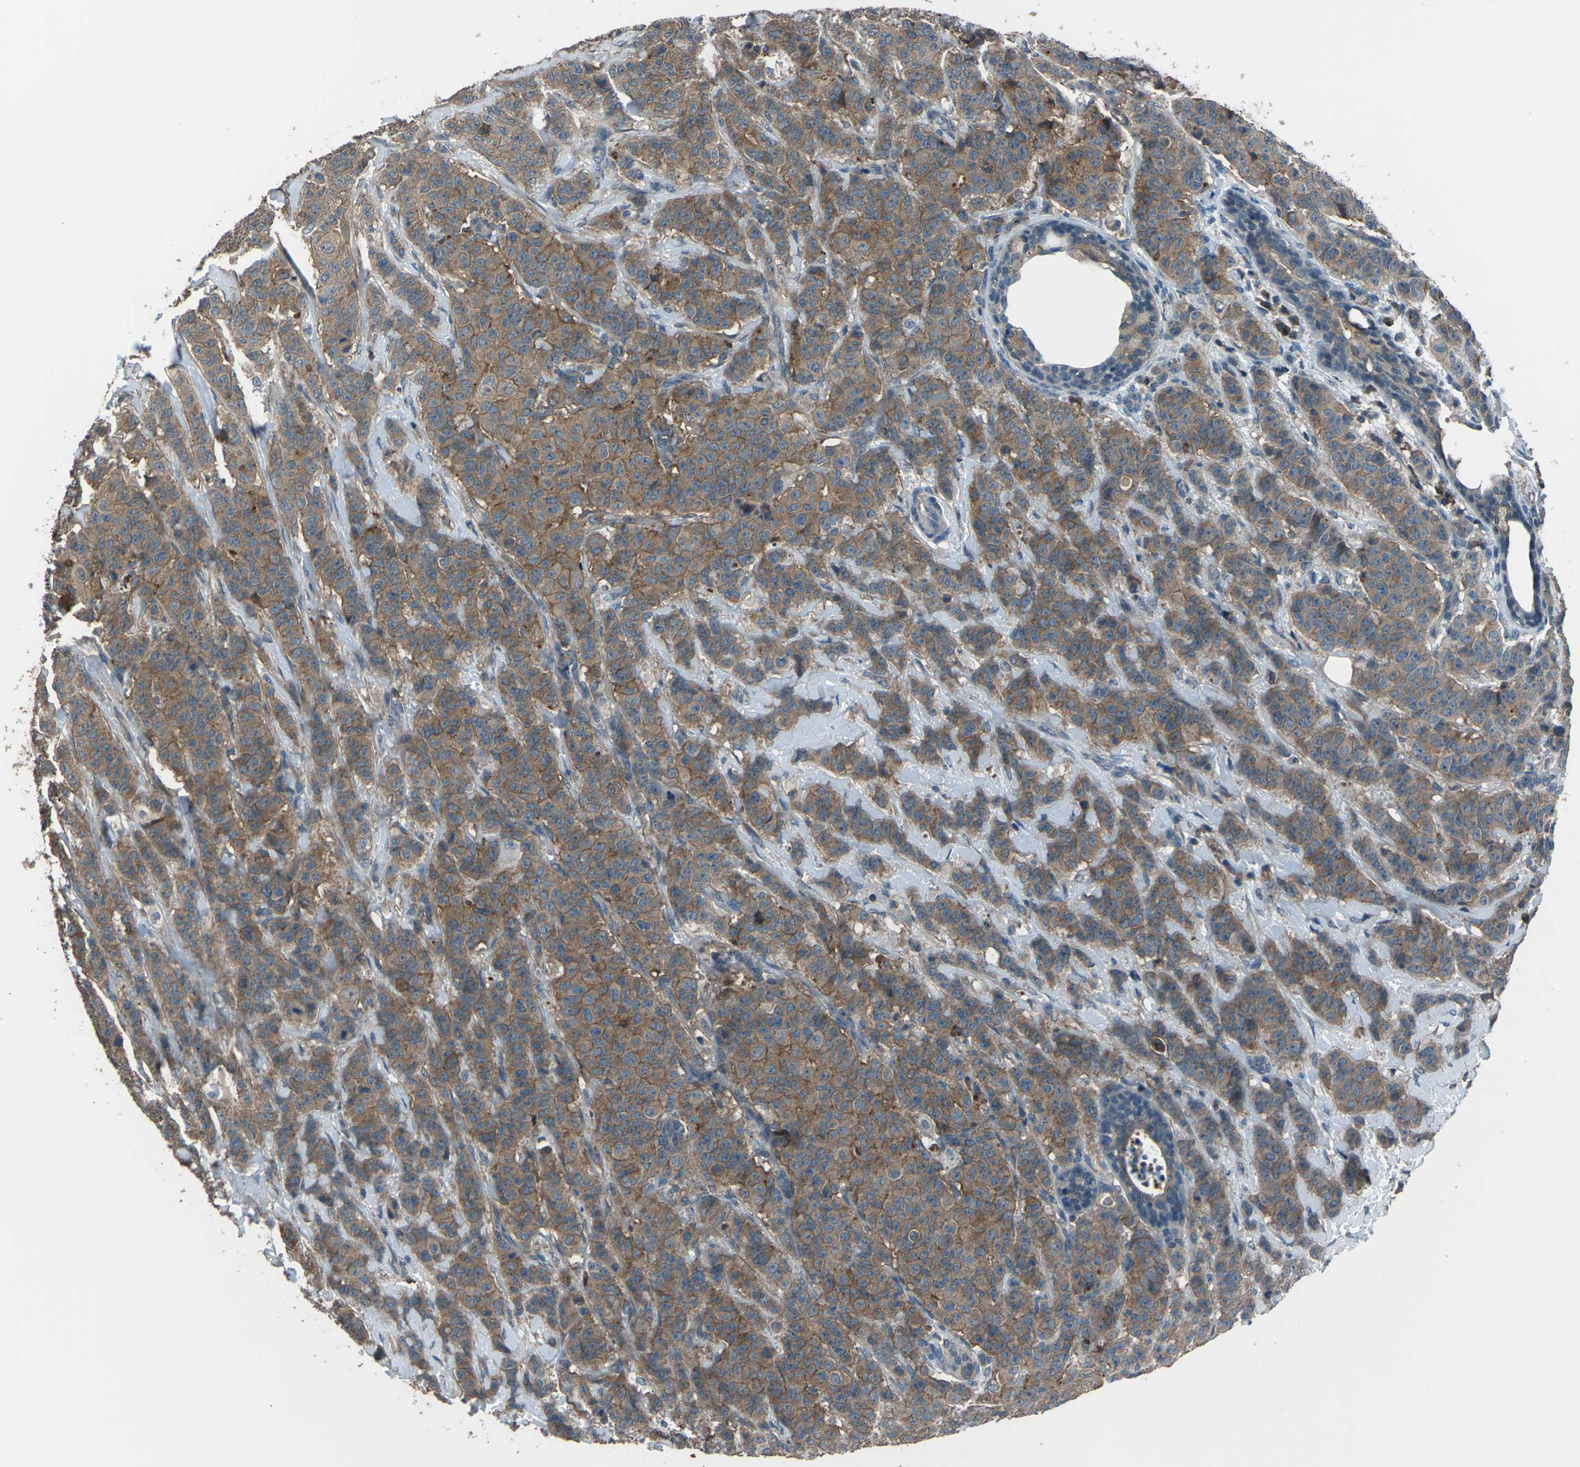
{"staining": {"intensity": "moderate", "quantity": ">75%", "location": "cytoplasmic/membranous"}, "tissue": "breast cancer", "cell_type": "Tumor cells", "image_type": "cancer", "snomed": [{"axis": "morphology", "description": "Normal tissue, NOS"}, {"axis": "morphology", "description": "Duct carcinoma"}, {"axis": "topography", "description": "Breast"}], "caption": "An image of human breast infiltrating ductal carcinoma stained for a protein demonstrates moderate cytoplasmic/membranous brown staining in tumor cells.", "gene": "CMTM4", "patient": {"sex": "female", "age": 40}}